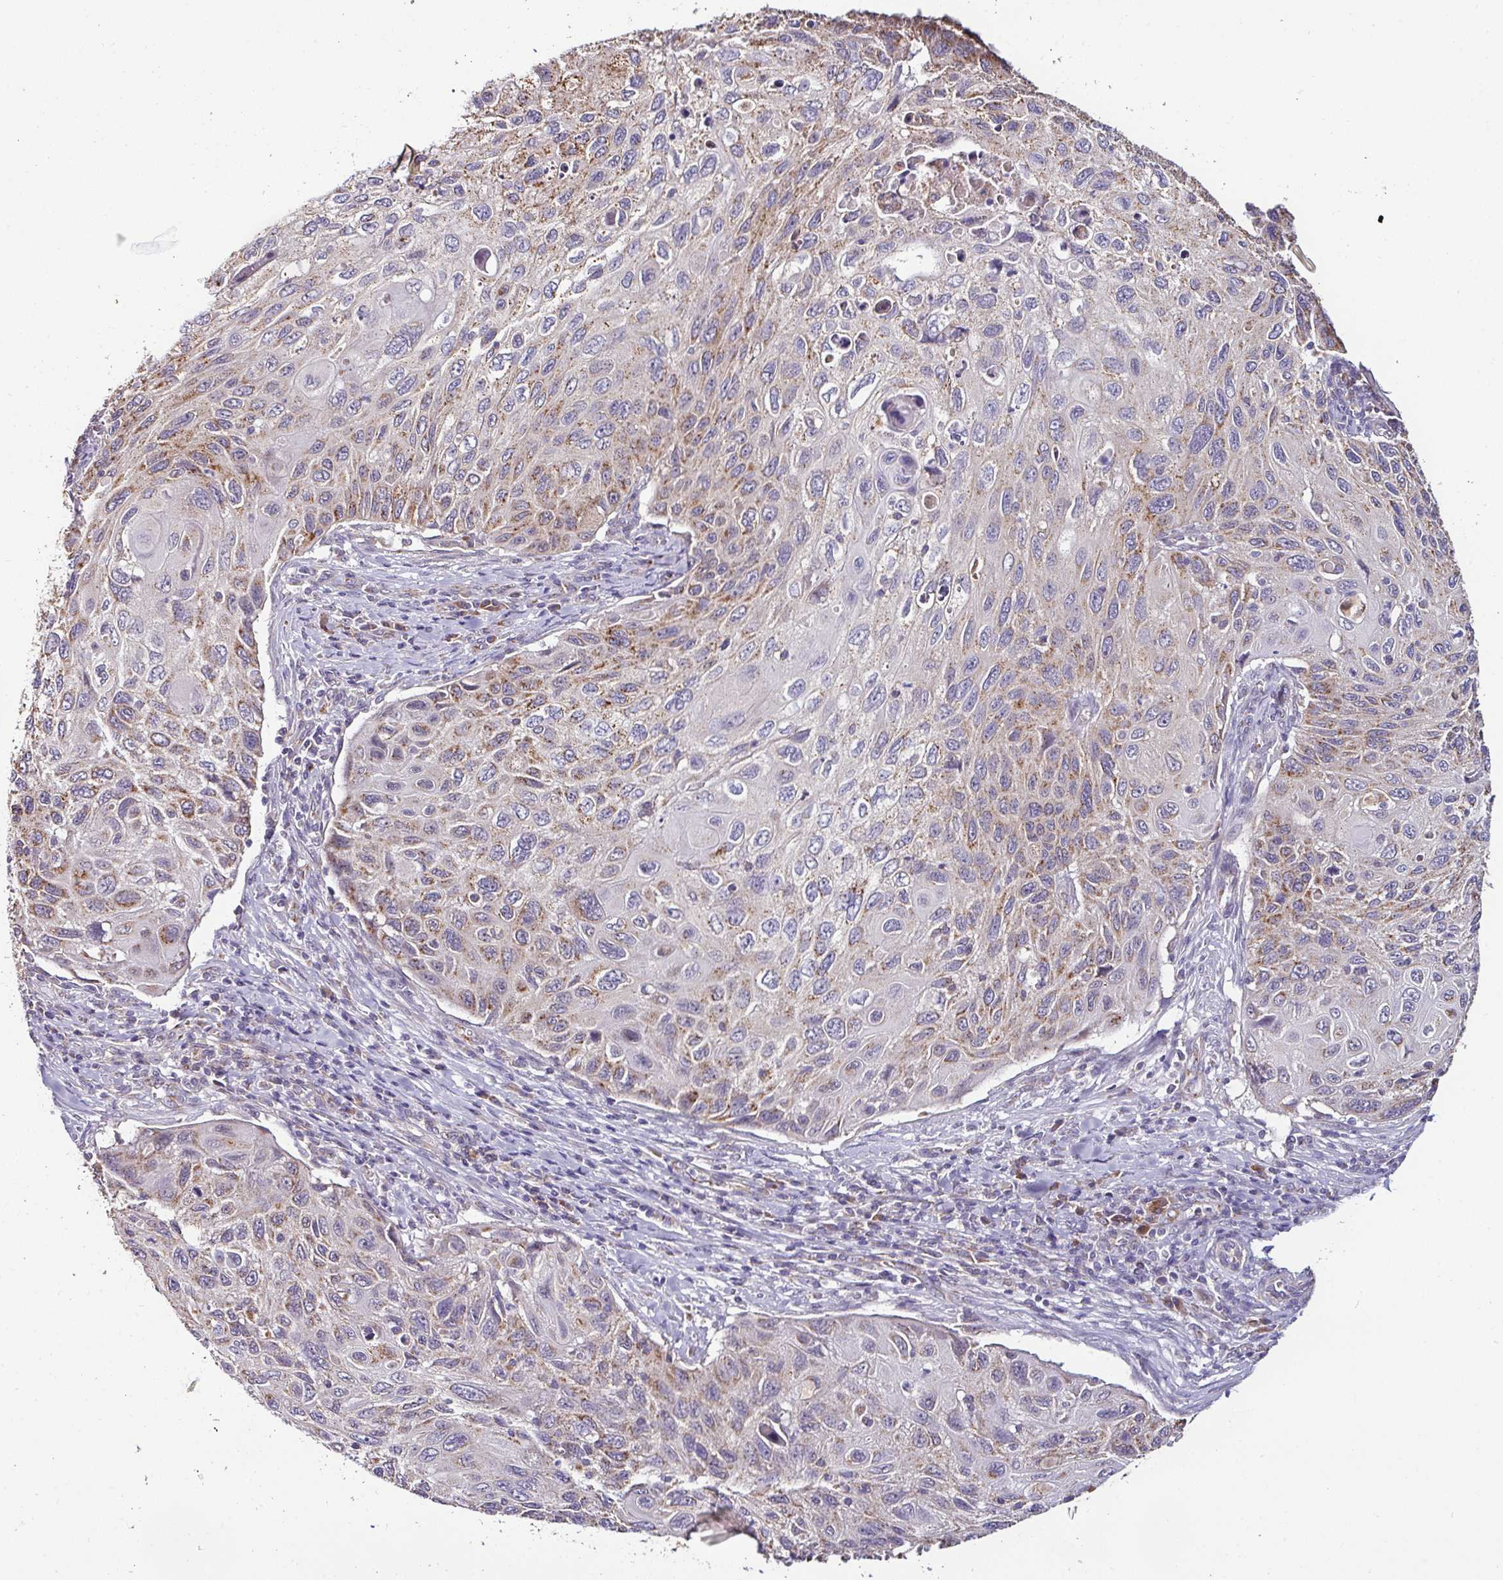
{"staining": {"intensity": "moderate", "quantity": "25%-75%", "location": "cytoplasmic/membranous"}, "tissue": "cervical cancer", "cell_type": "Tumor cells", "image_type": "cancer", "snomed": [{"axis": "morphology", "description": "Squamous cell carcinoma, NOS"}, {"axis": "topography", "description": "Cervix"}], "caption": "Protein expression analysis of cervical cancer (squamous cell carcinoma) reveals moderate cytoplasmic/membranous expression in about 25%-75% of tumor cells. The protein of interest is shown in brown color, while the nuclei are stained blue.", "gene": "CPD", "patient": {"sex": "female", "age": 70}}